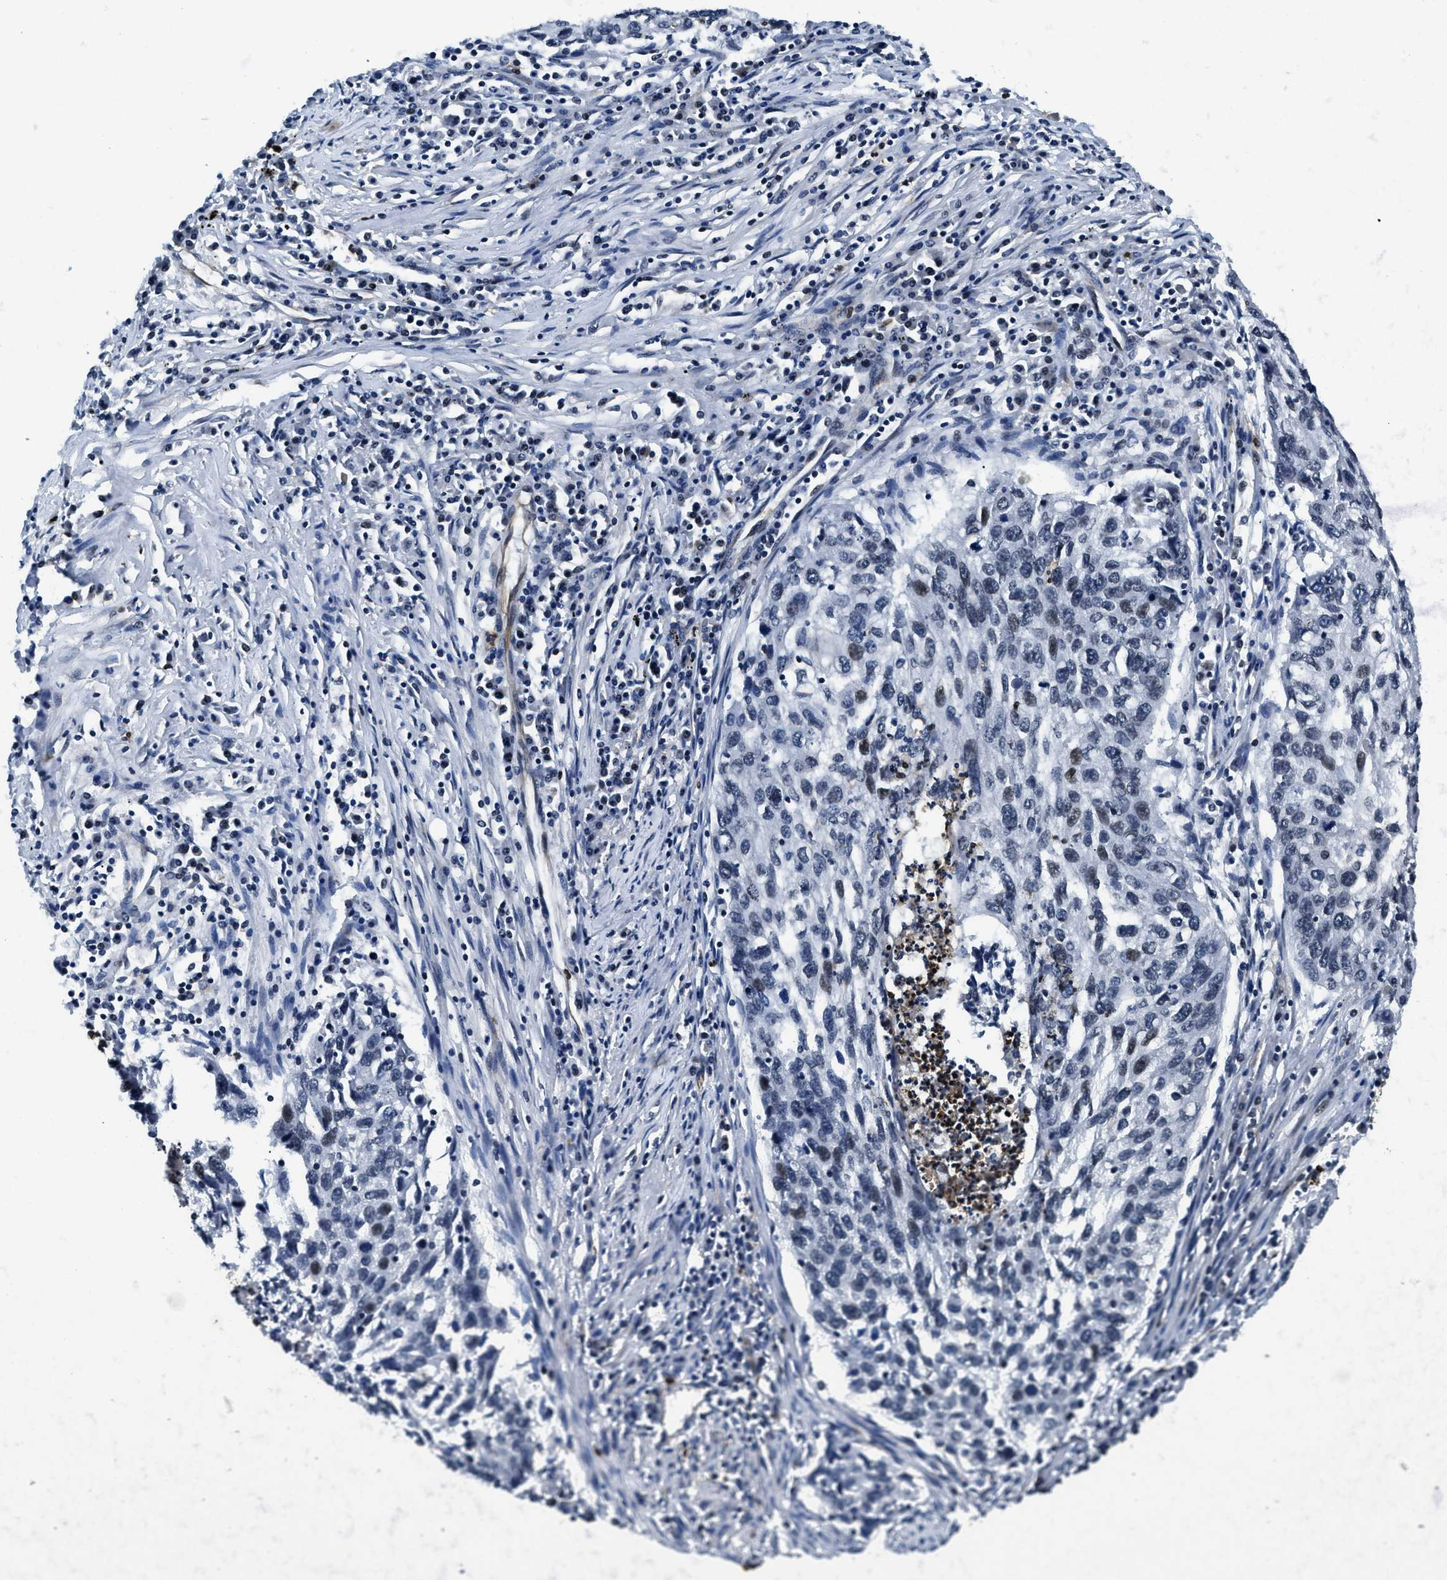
{"staining": {"intensity": "negative", "quantity": "none", "location": "none"}, "tissue": "lung cancer", "cell_type": "Tumor cells", "image_type": "cancer", "snomed": [{"axis": "morphology", "description": "Squamous cell carcinoma, NOS"}, {"axis": "topography", "description": "Lung"}], "caption": "Lung cancer (squamous cell carcinoma) was stained to show a protein in brown. There is no significant expression in tumor cells.", "gene": "ZC3HC1", "patient": {"sex": "female", "age": 63}}